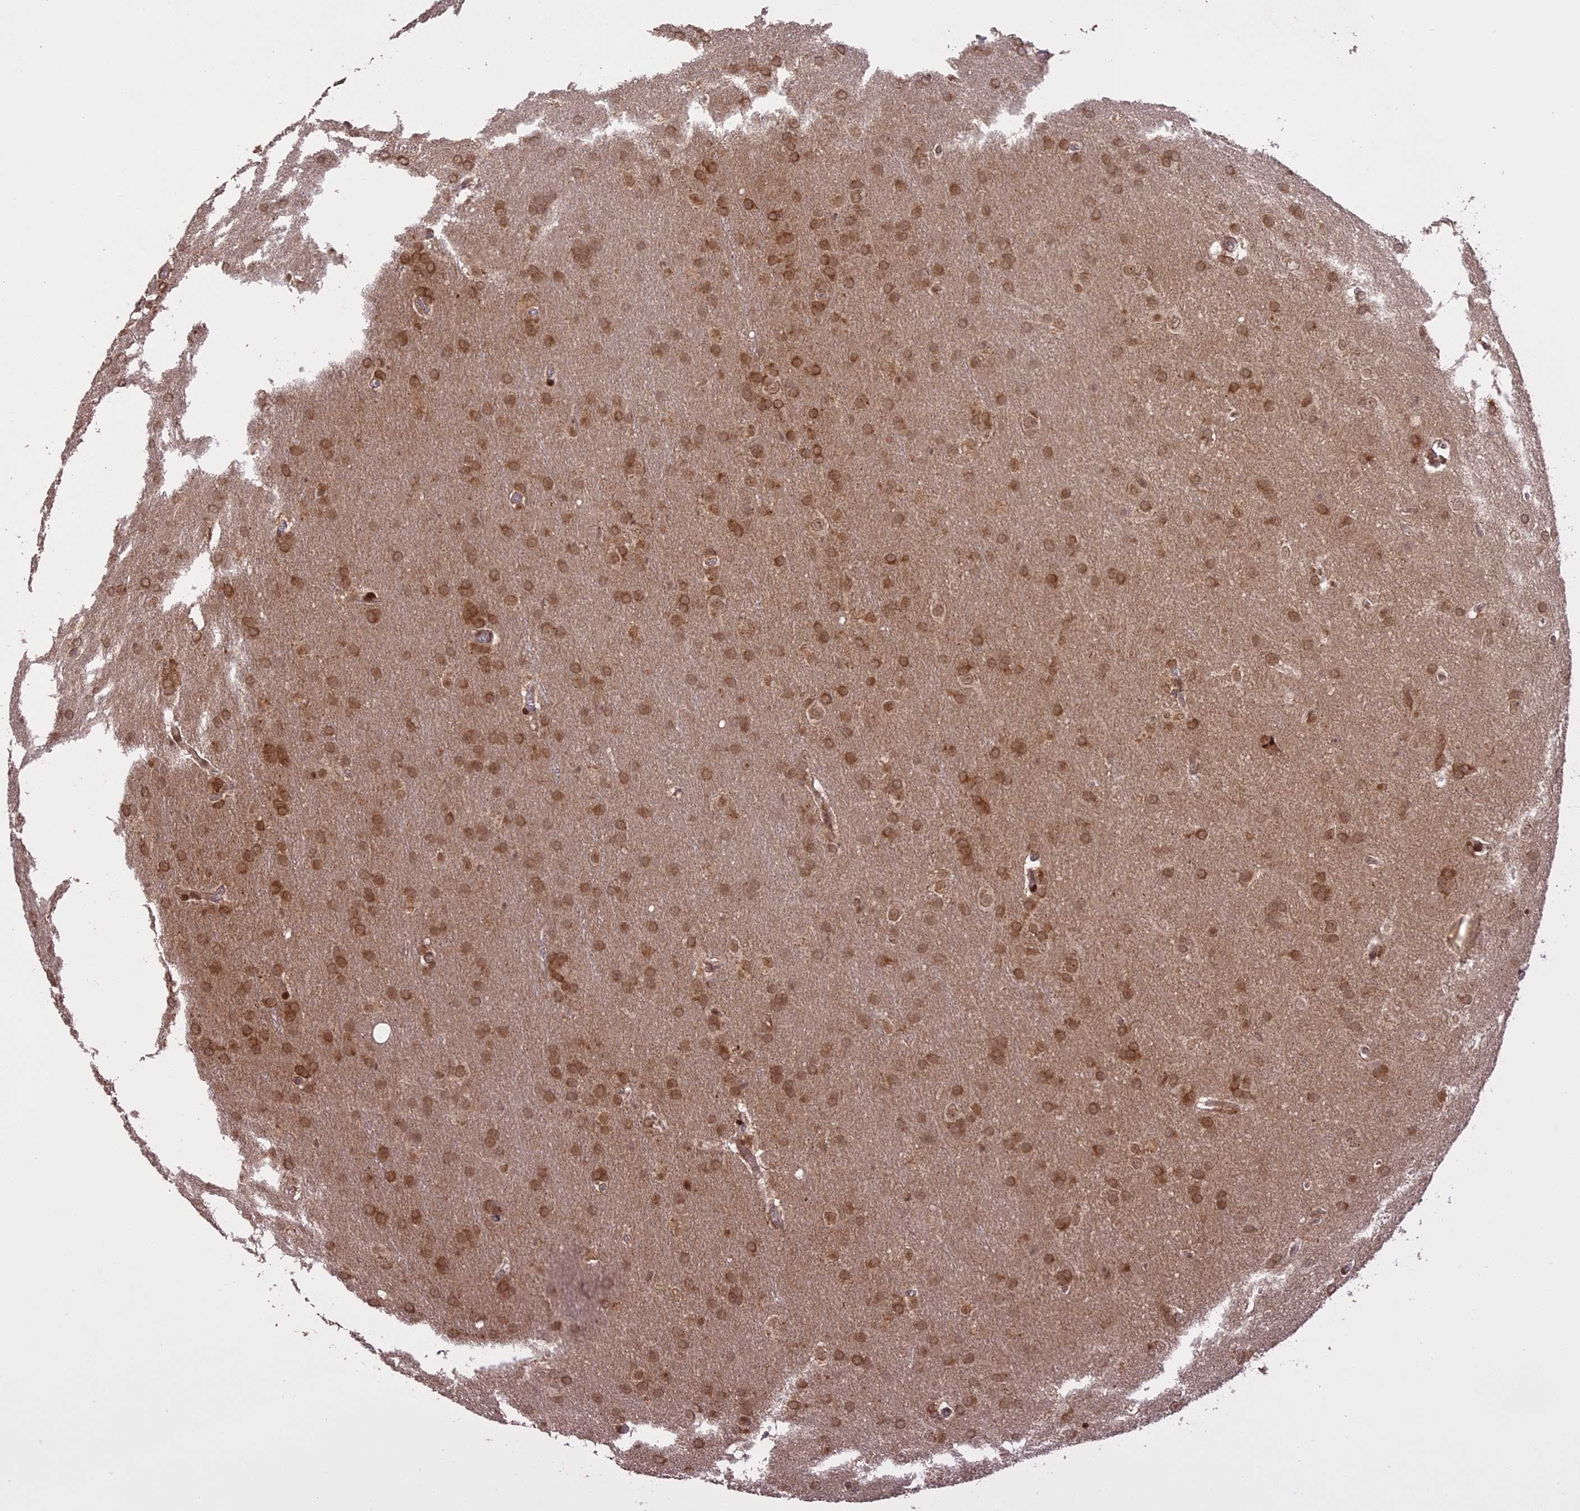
{"staining": {"intensity": "moderate", "quantity": ">75%", "location": "cytoplasmic/membranous,nuclear"}, "tissue": "glioma", "cell_type": "Tumor cells", "image_type": "cancer", "snomed": [{"axis": "morphology", "description": "Glioma, malignant, Low grade"}, {"axis": "topography", "description": "Brain"}], "caption": "IHC of human malignant low-grade glioma reveals medium levels of moderate cytoplasmic/membranous and nuclear staining in about >75% of tumor cells.", "gene": "PRELID2", "patient": {"sex": "female", "age": 32}}